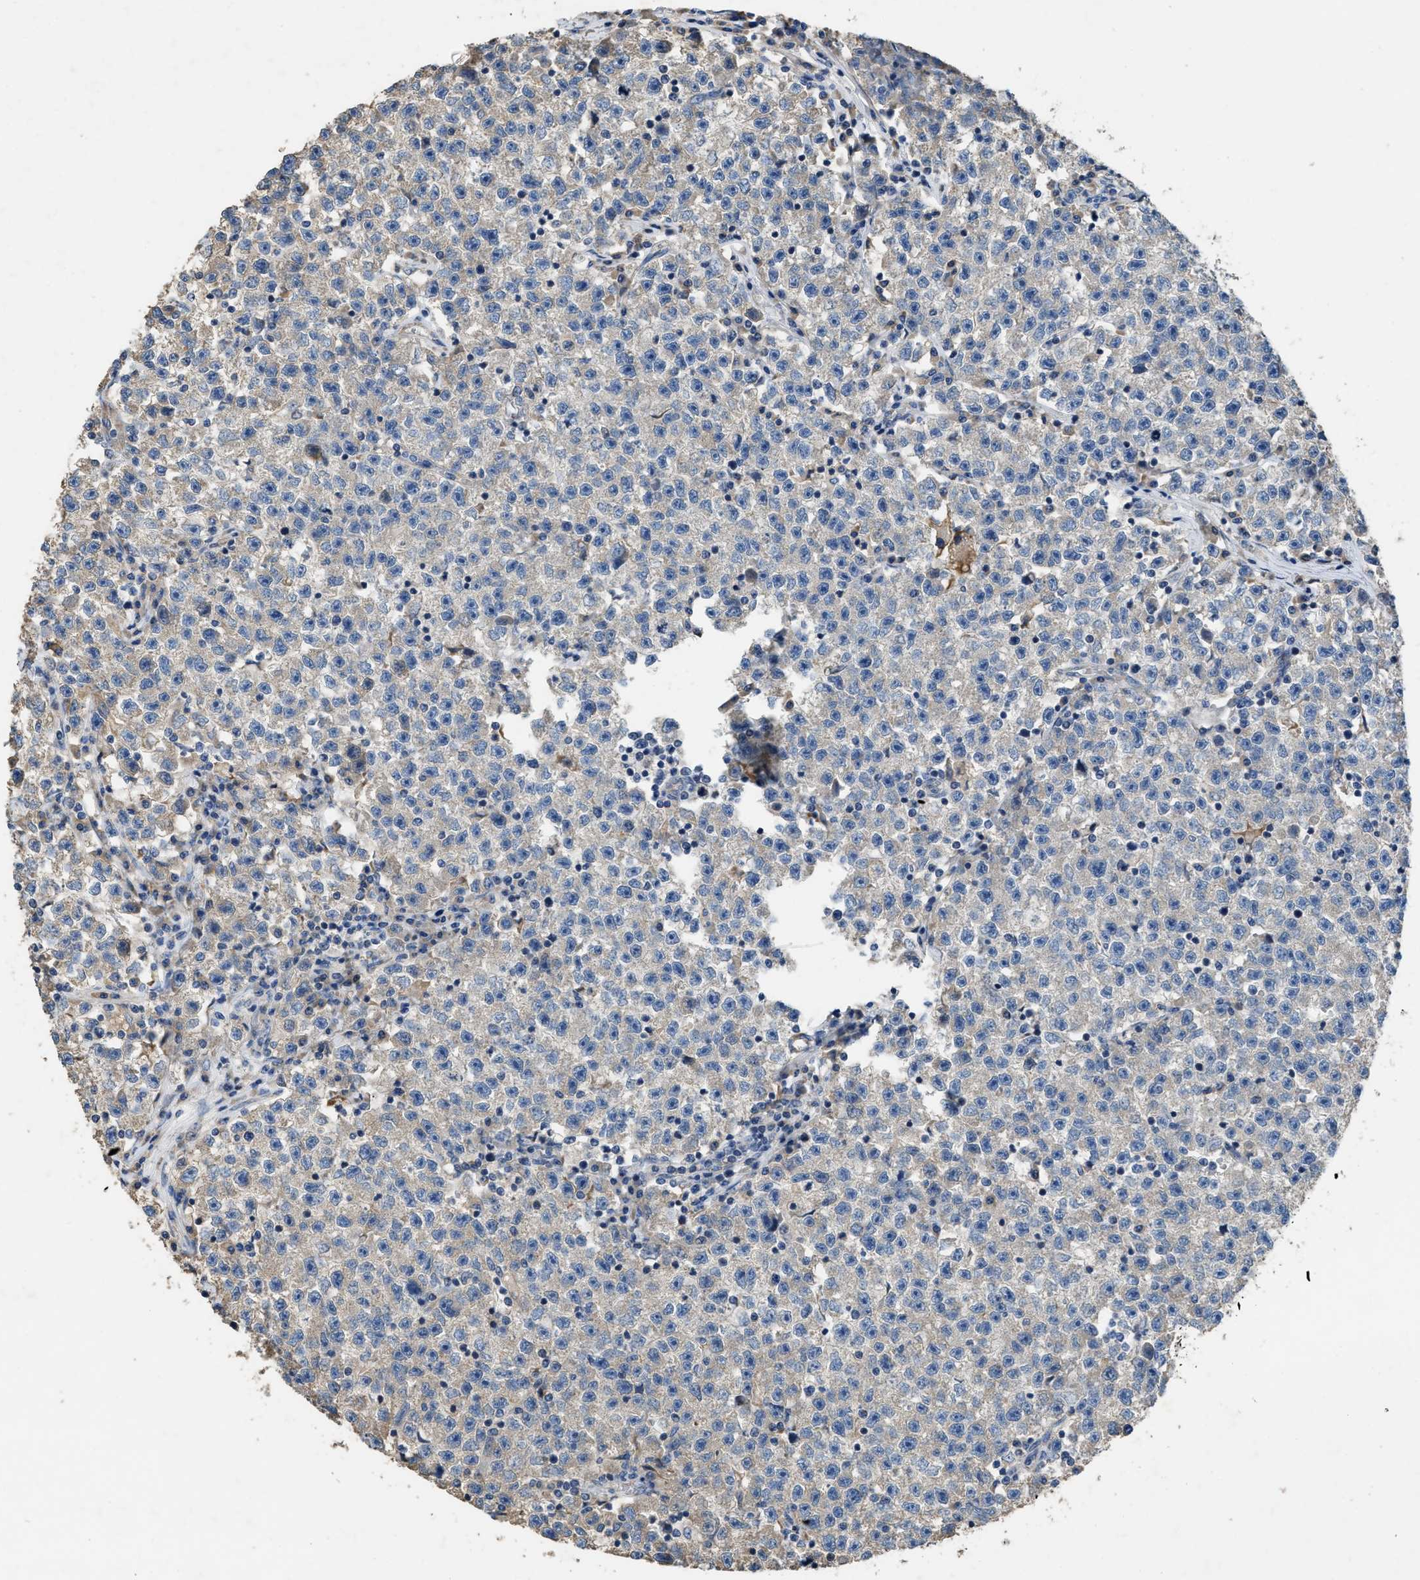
{"staining": {"intensity": "negative", "quantity": "none", "location": "none"}, "tissue": "testis cancer", "cell_type": "Tumor cells", "image_type": "cancer", "snomed": [{"axis": "morphology", "description": "Seminoma, NOS"}, {"axis": "topography", "description": "Testis"}], "caption": "Tumor cells show no significant protein staining in testis cancer.", "gene": "TMEM150A", "patient": {"sex": "male", "age": 22}}